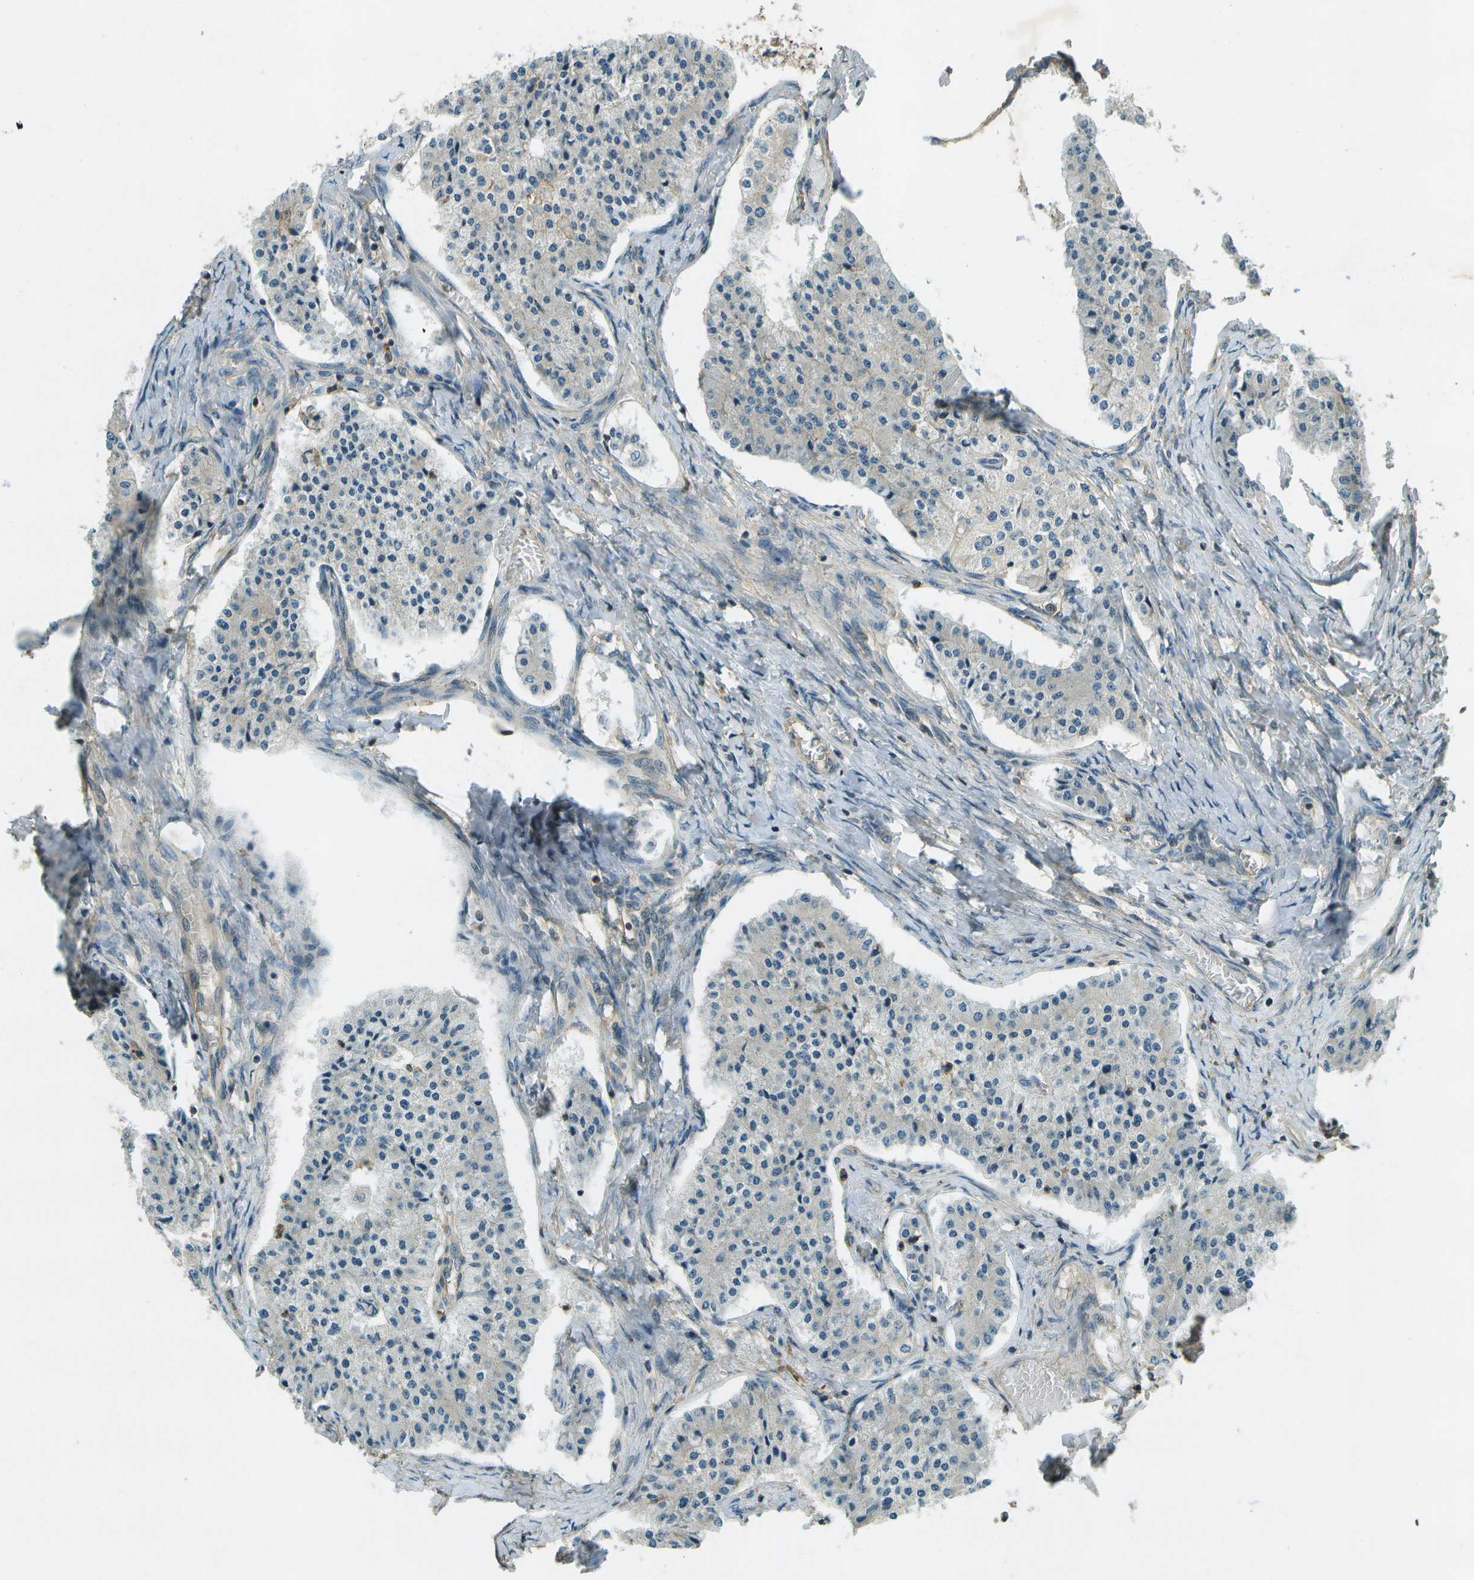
{"staining": {"intensity": "negative", "quantity": "none", "location": "none"}, "tissue": "carcinoid", "cell_type": "Tumor cells", "image_type": "cancer", "snomed": [{"axis": "morphology", "description": "Carcinoid, malignant, NOS"}, {"axis": "topography", "description": "Colon"}], "caption": "Protein analysis of carcinoid (malignant) reveals no significant expression in tumor cells.", "gene": "NUDT4", "patient": {"sex": "female", "age": 52}}